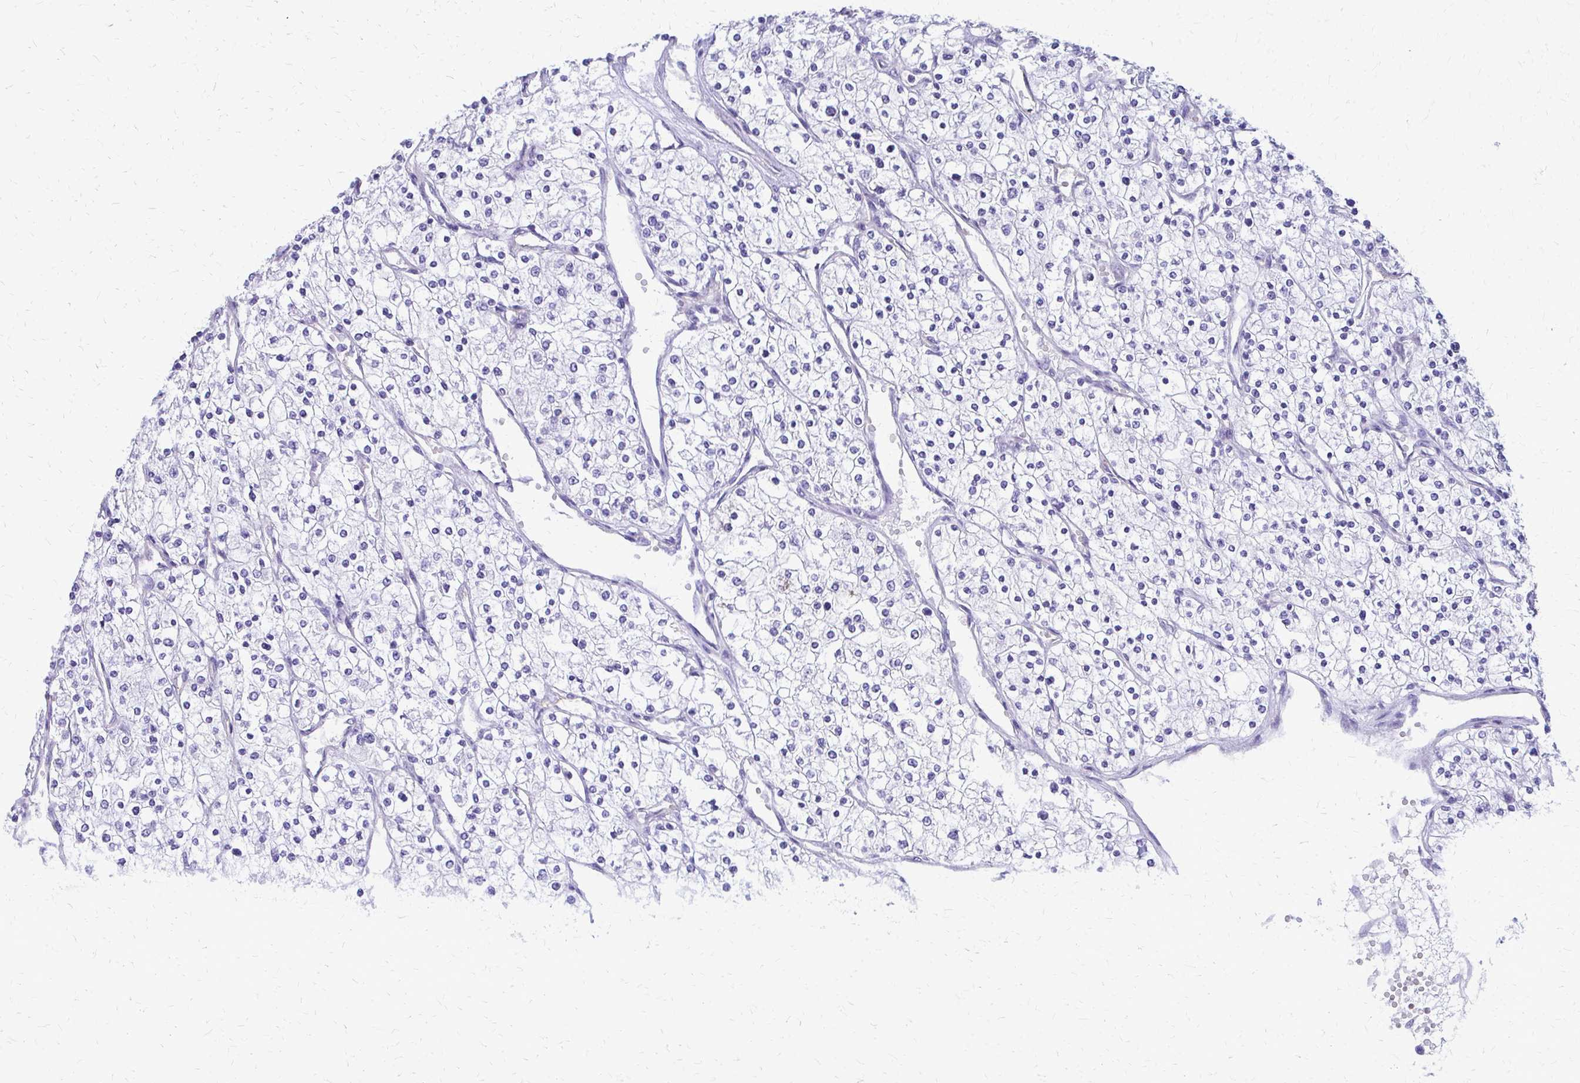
{"staining": {"intensity": "negative", "quantity": "none", "location": "none"}, "tissue": "renal cancer", "cell_type": "Tumor cells", "image_type": "cancer", "snomed": [{"axis": "morphology", "description": "Adenocarcinoma, NOS"}, {"axis": "topography", "description": "Kidney"}], "caption": "An image of human renal cancer (adenocarcinoma) is negative for staining in tumor cells.", "gene": "TPSG1", "patient": {"sex": "male", "age": 80}}